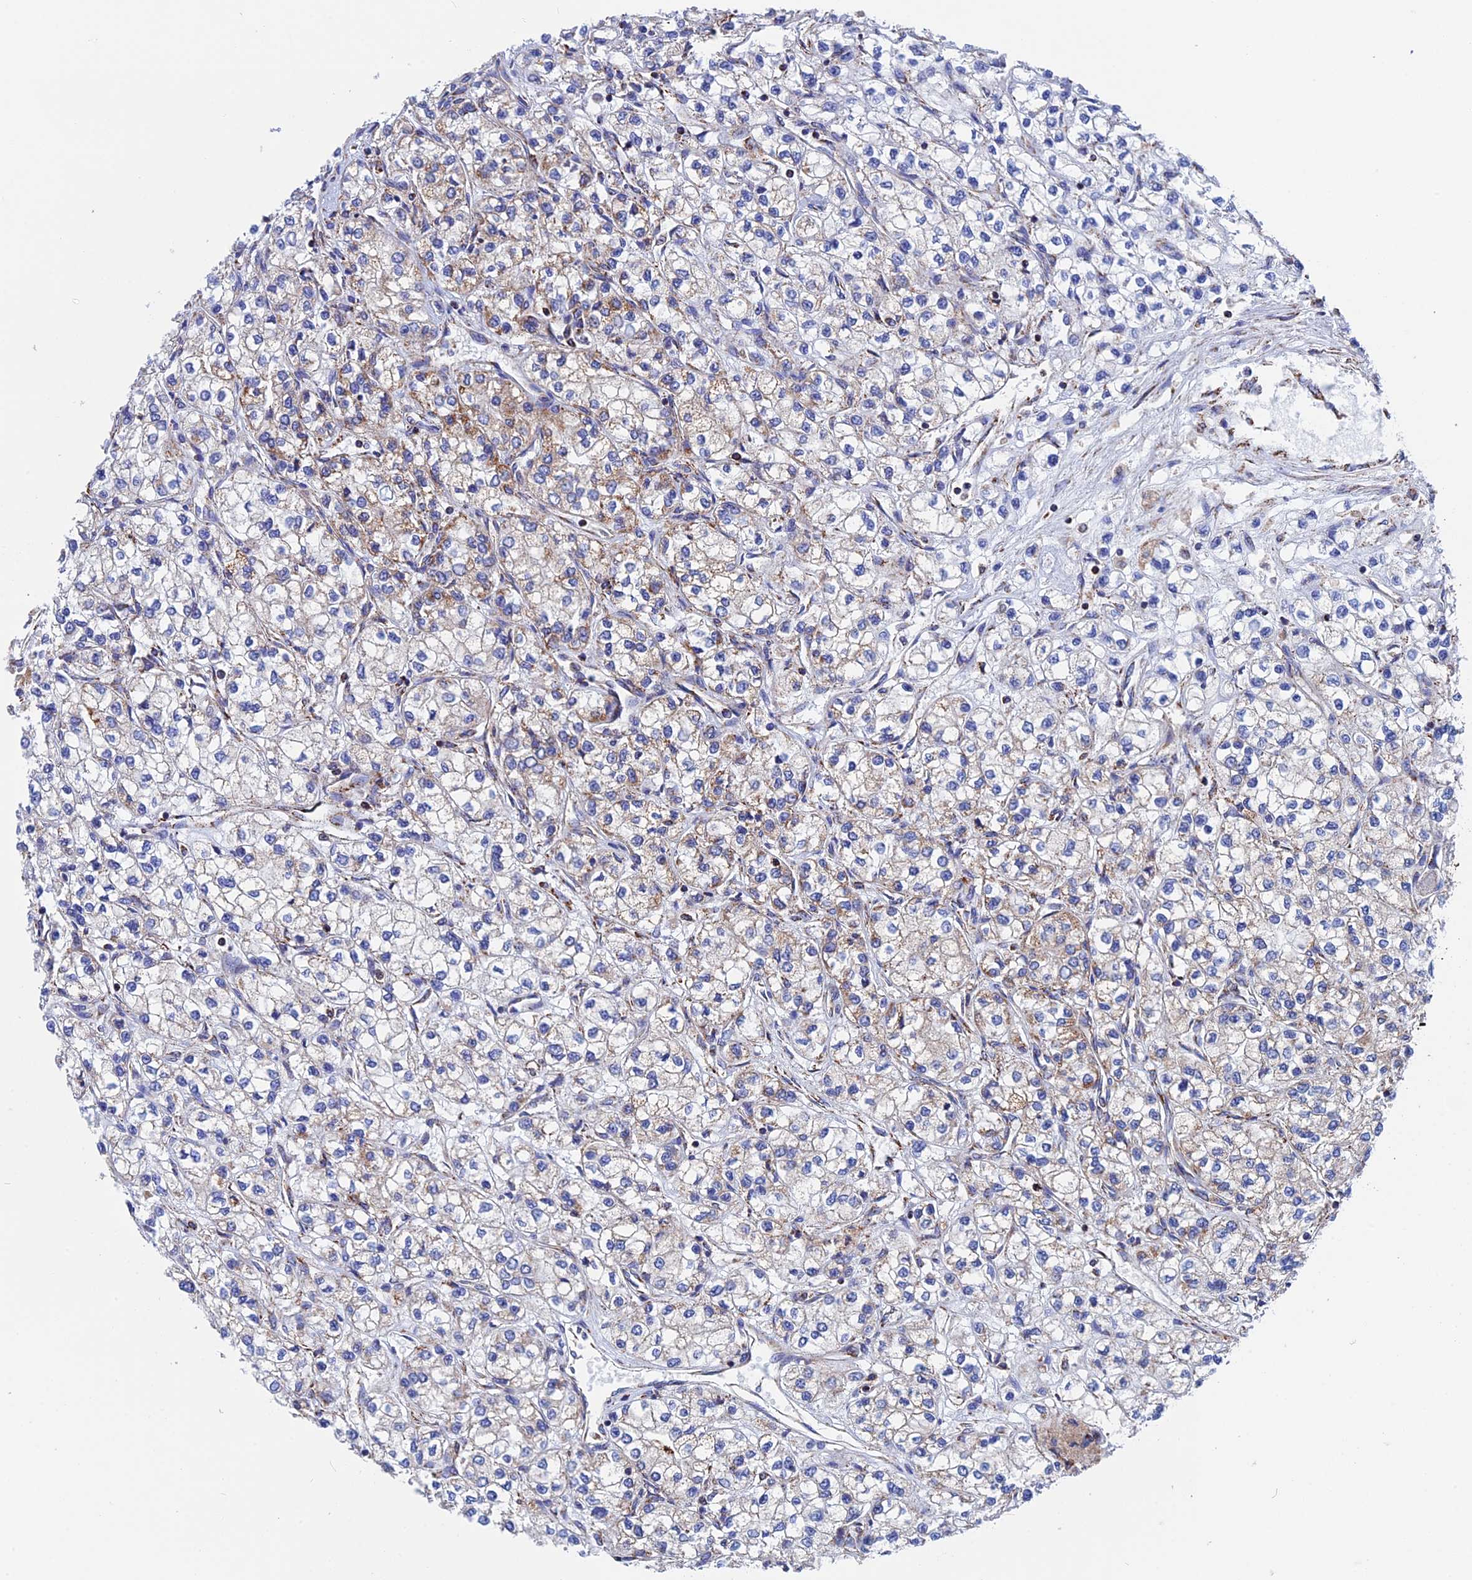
{"staining": {"intensity": "weak", "quantity": "<25%", "location": "cytoplasmic/membranous"}, "tissue": "renal cancer", "cell_type": "Tumor cells", "image_type": "cancer", "snomed": [{"axis": "morphology", "description": "Adenocarcinoma, NOS"}, {"axis": "topography", "description": "Kidney"}], "caption": "High magnification brightfield microscopy of renal cancer stained with DAB (brown) and counterstained with hematoxylin (blue): tumor cells show no significant staining.", "gene": "WDR83", "patient": {"sex": "male", "age": 80}}